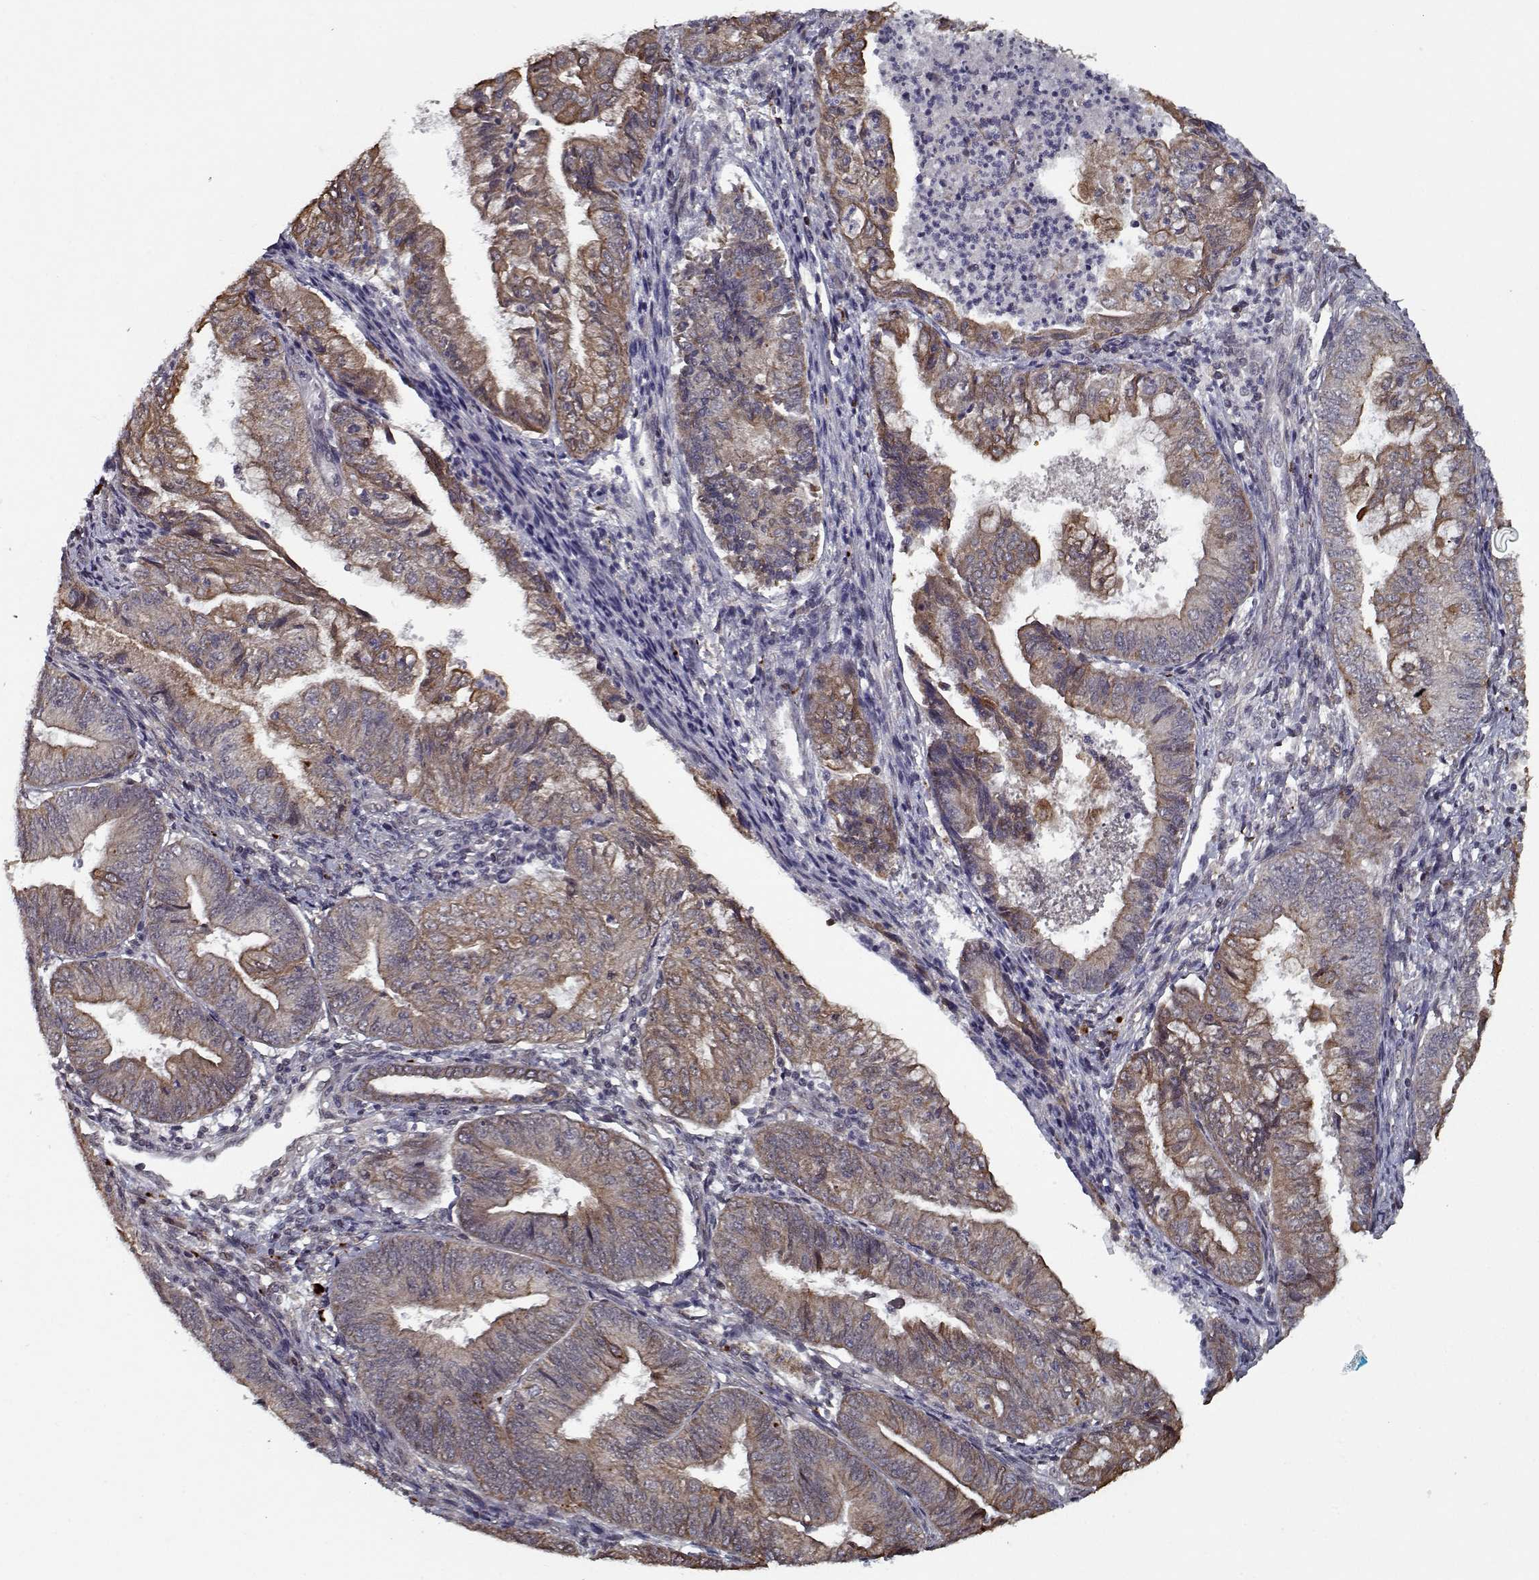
{"staining": {"intensity": "strong", "quantity": "25%-75%", "location": "cytoplasmic/membranous"}, "tissue": "endometrial cancer", "cell_type": "Tumor cells", "image_type": "cancer", "snomed": [{"axis": "morphology", "description": "Adenocarcinoma, NOS"}, {"axis": "topography", "description": "Endometrium"}], "caption": "Immunohistochemical staining of adenocarcinoma (endometrial) displays high levels of strong cytoplasmic/membranous staining in approximately 25%-75% of tumor cells.", "gene": "NLK", "patient": {"sex": "female", "age": 55}}